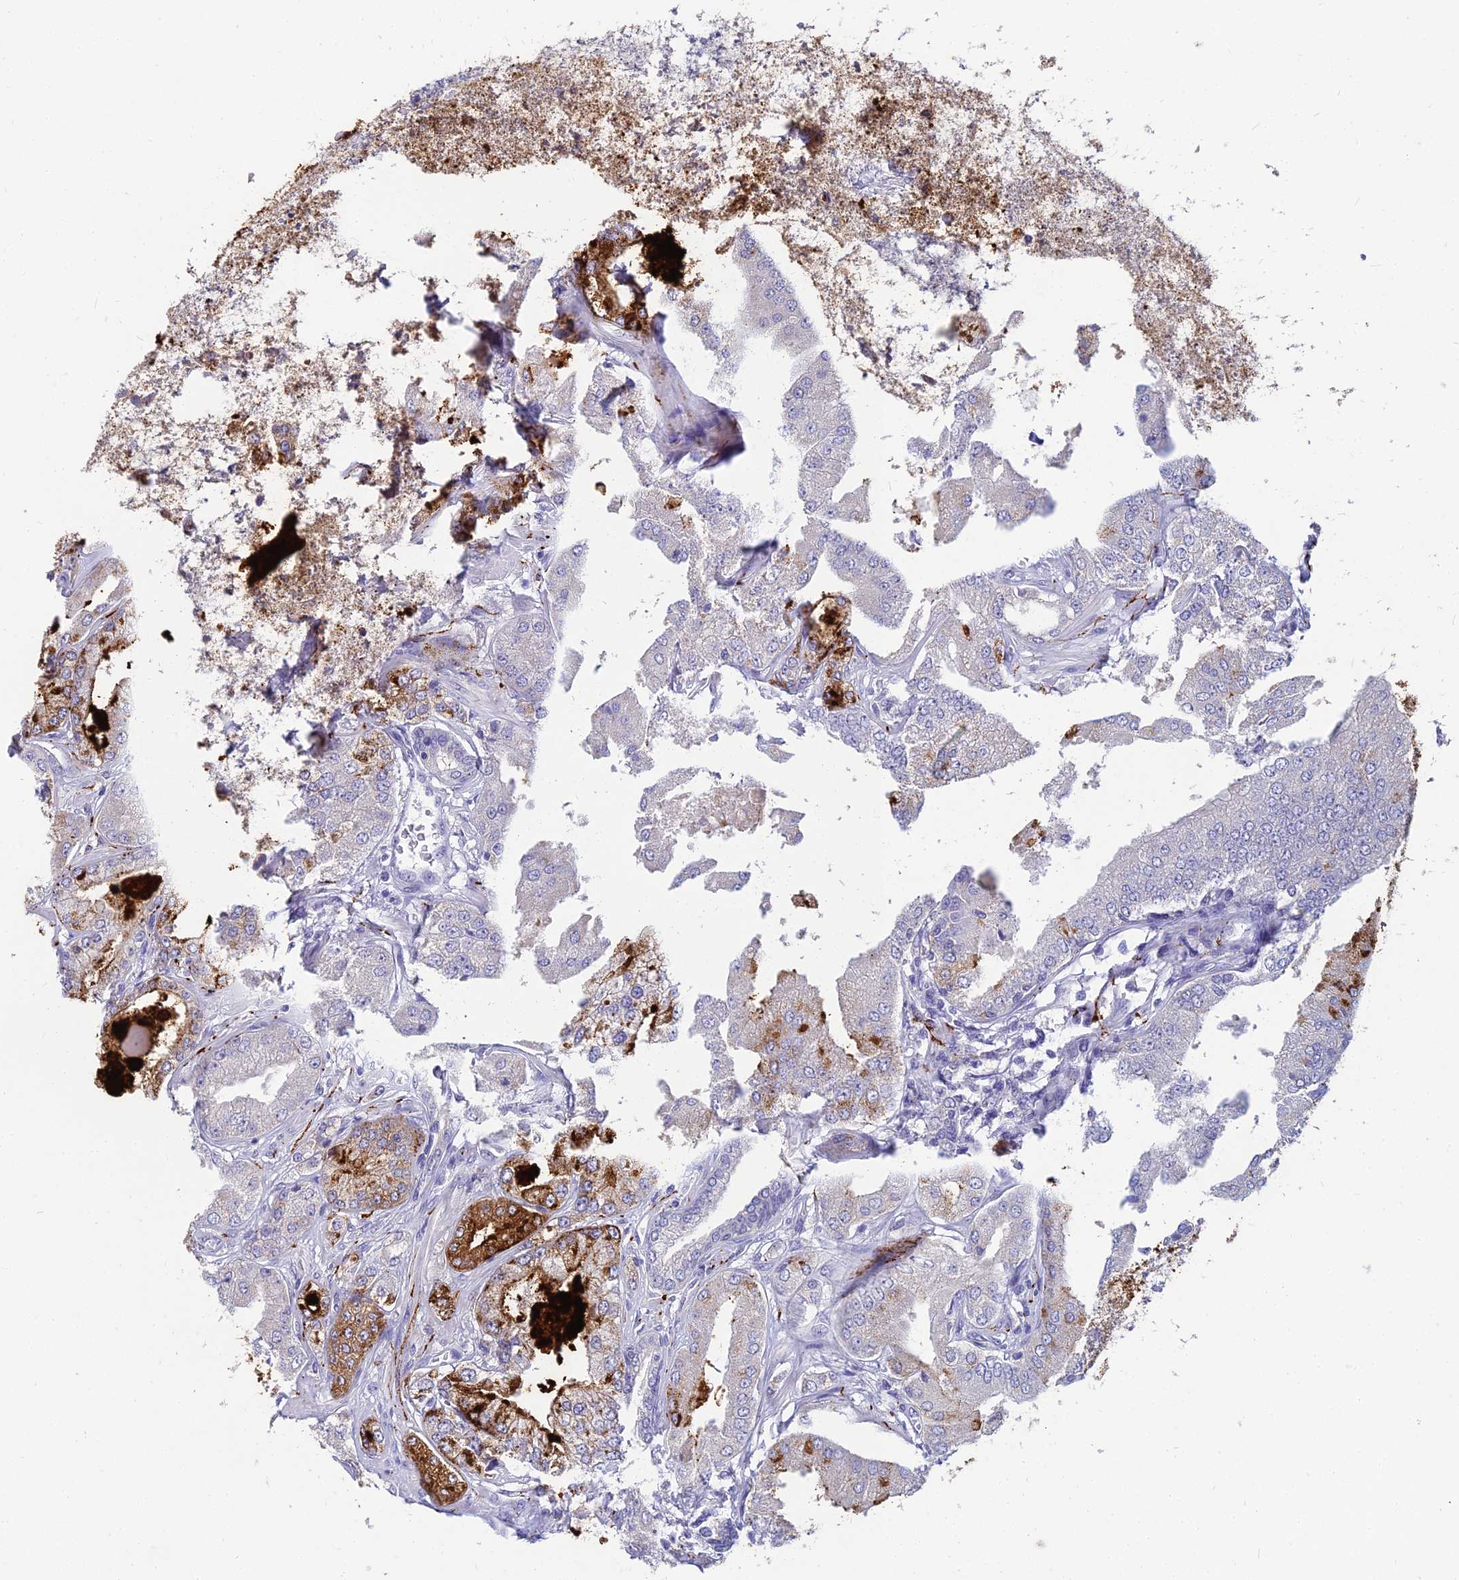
{"staining": {"intensity": "strong", "quantity": "<25%", "location": "cytoplasmic/membranous"}, "tissue": "prostate cancer", "cell_type": "Tumor cells", "image_type": "cancer", "snomed": [{"axis": "morphology", "description": "Adenocarcinoma, Low grade"}, {"axis": "topography", "description": "Prostate"}], "caption": "Immunohistochemical staining of human prostate cancer exhibits medium levels of strong cytoplasmic/membranous protein expression in approximately <25% of tumor cells.", "gene": "NPY", "patient": {"sex": "male", "age": 55}}